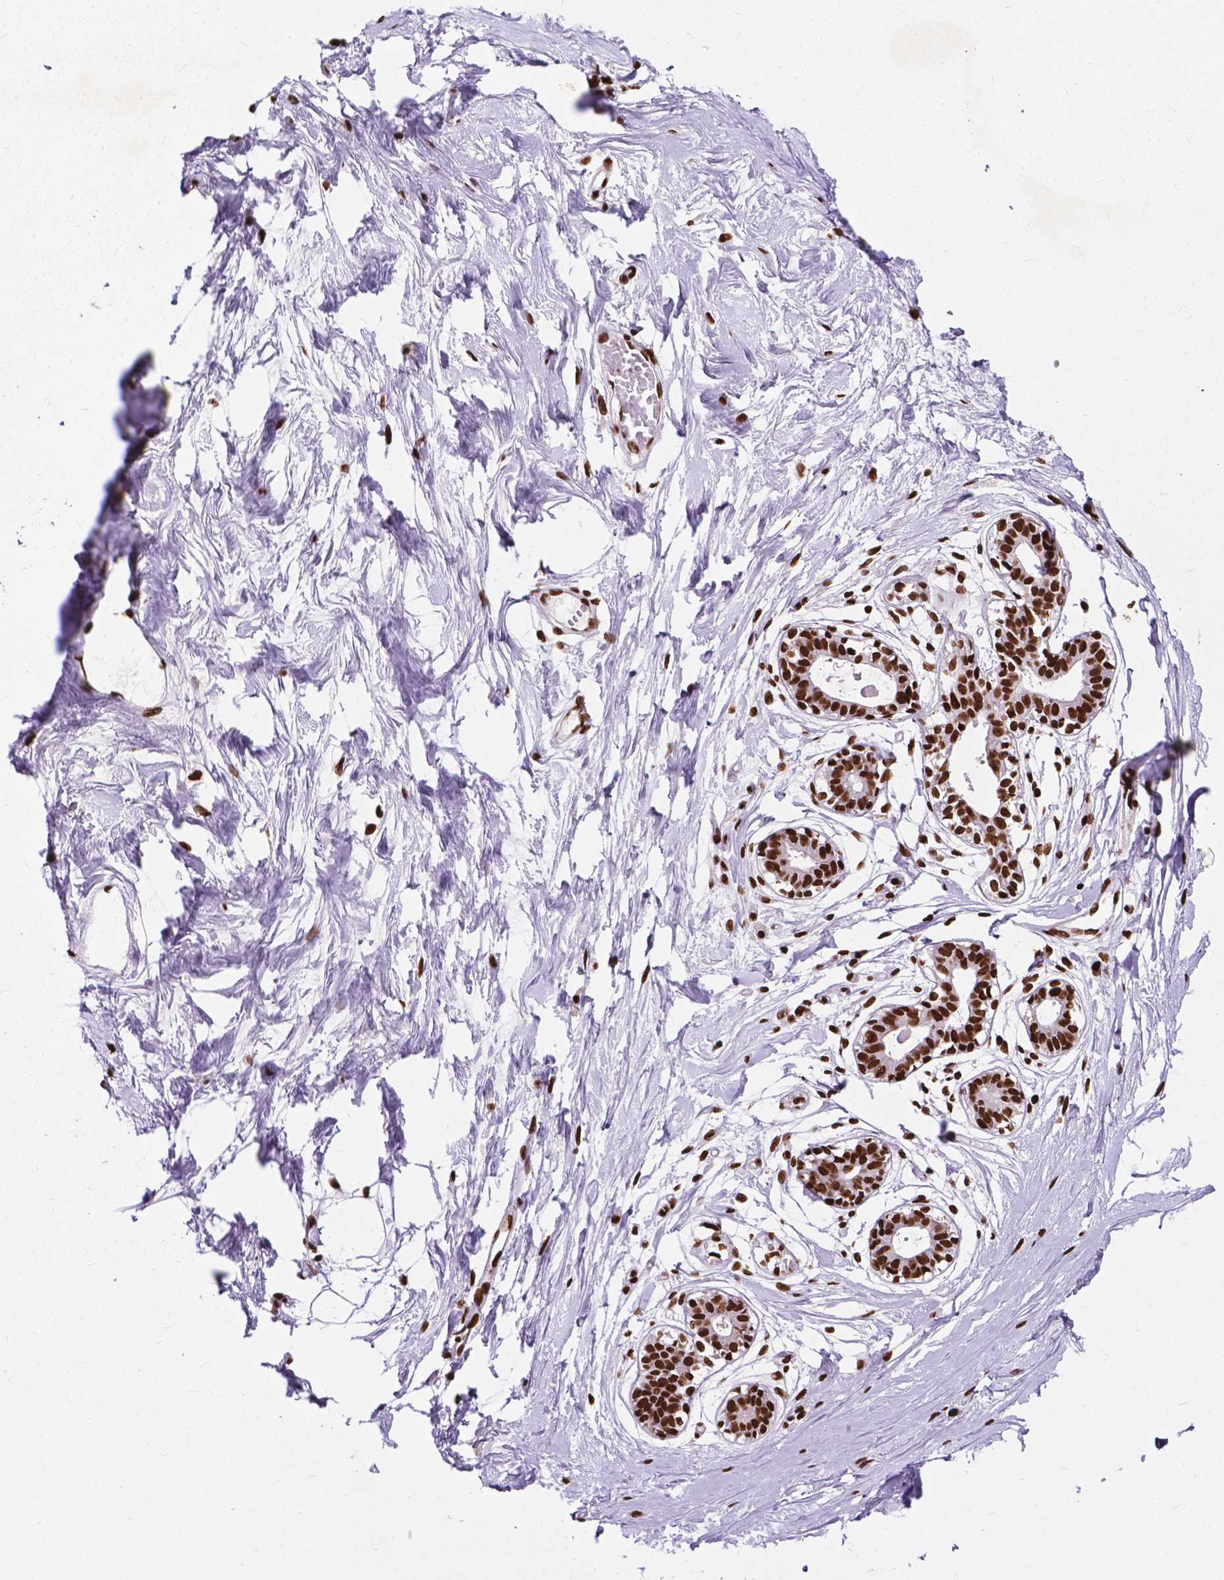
{"staining": {"intensity": "strong", "quantity": "<25%", "location": "nuclear"}, "tissue": "breast", "cell_type": "Adipocytes", "image_type": "normal", "snomed": [{"axis": "morphology", "description": "Normal tissue, NOS"}, {"axis": "topography", "description": "Breast"}], "caption": "Protein analysis of unremarkable breast shows strong nuclear expression in approximately <25% of adipocytes.", "gene": "SMIM5", "patient": {"sex": "female", "age": 45}}